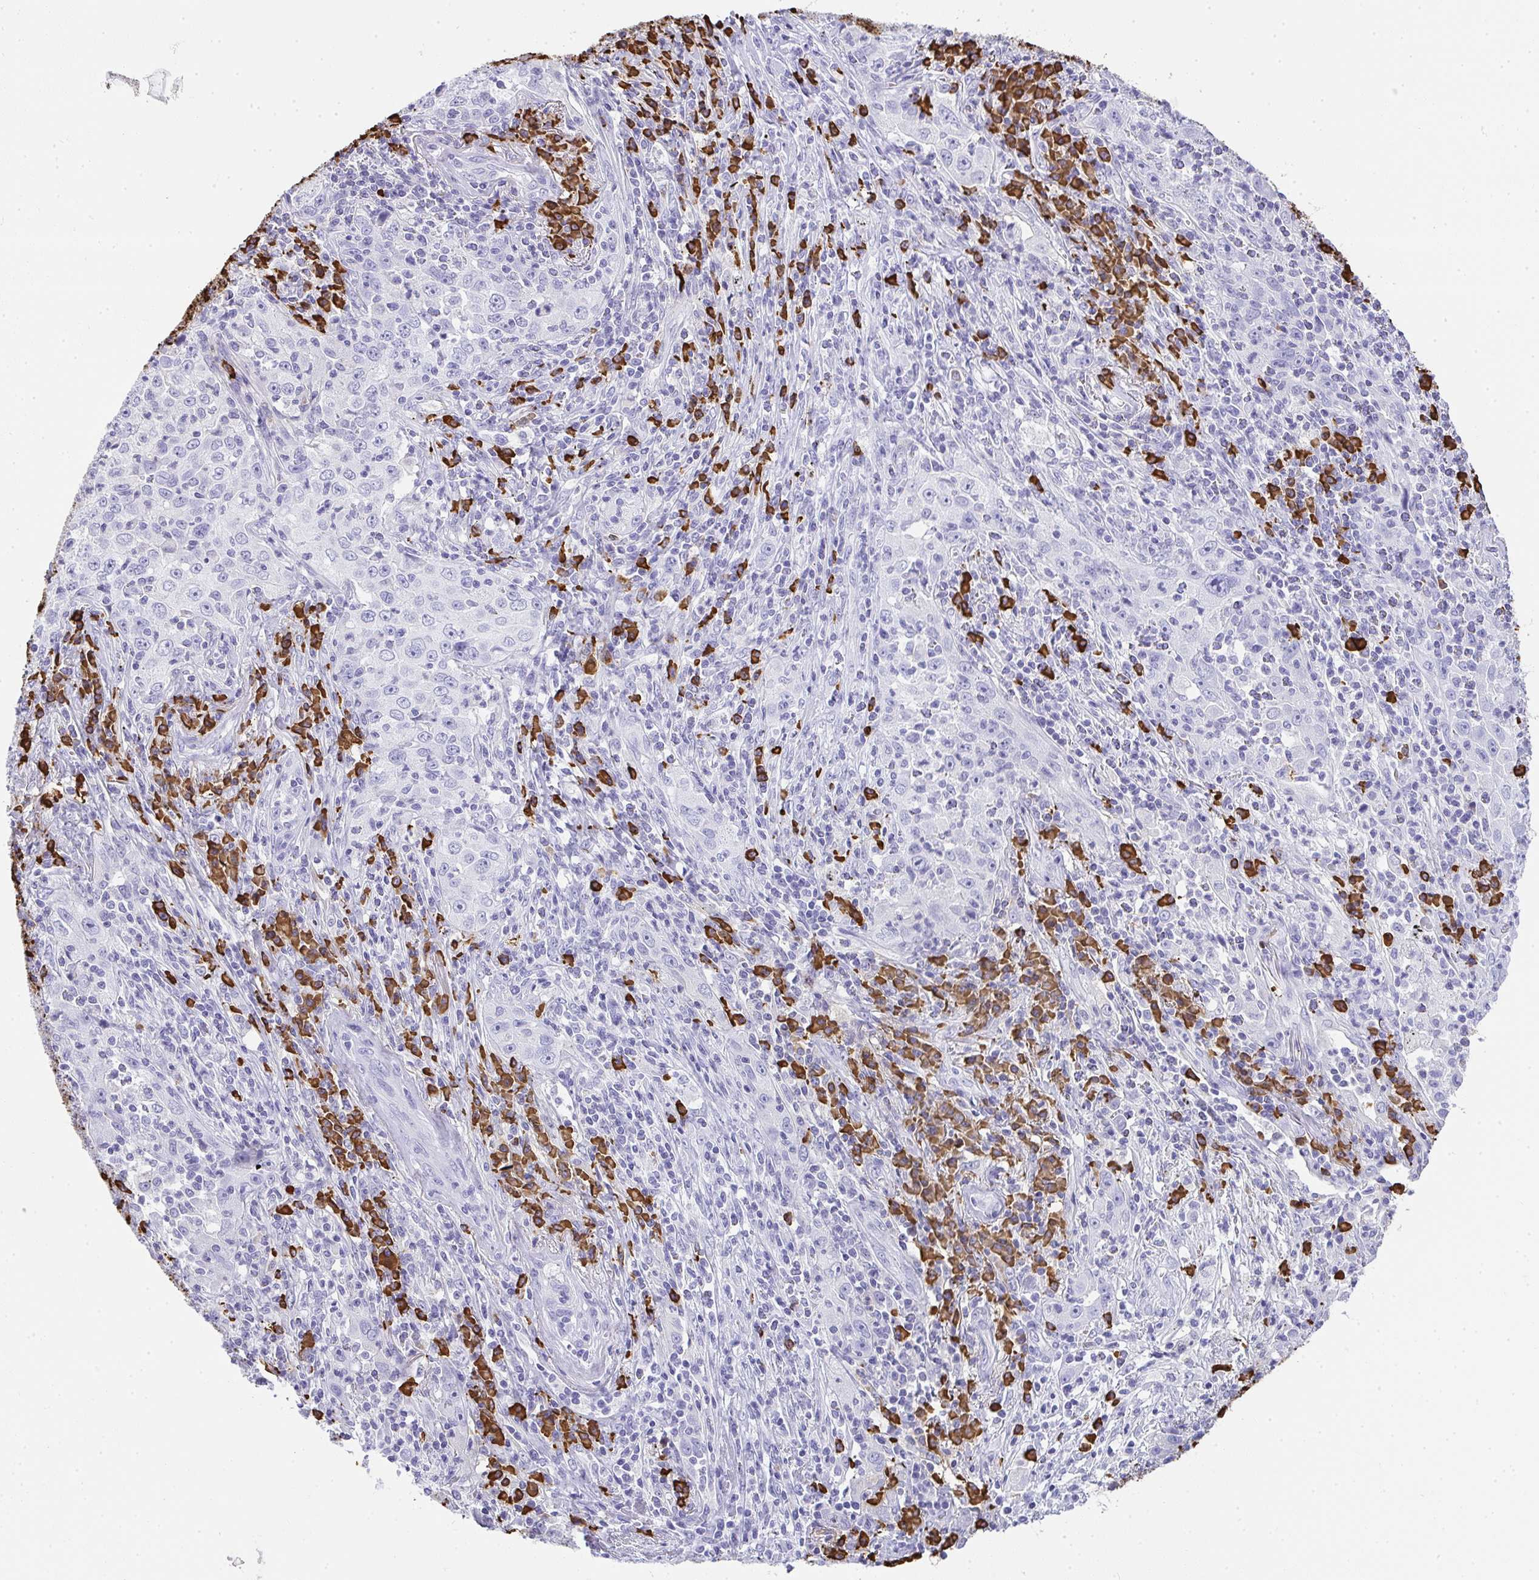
{"staining": {"intensity": "negative", "quantity": "none", "location": "none"}, "tissue": "lung cancer", "cell_type": "Tumor cells", "image_type": "cancer", "snomed": [{"axis": "morphology", "description": "Squamous cell carcinoma, NOS"}, {"axis": "topography", "description": "Lung"}], "caption": "Squamous cell carcinoma (lung) was stained to show a protein in brown. There is no significant staining in tumor cells. (Immunohistochemistry (ihc), brightfield microscopy, high magnification).", "gene": "CDADC1", "patient": {"sex": "male", "age": 71}}